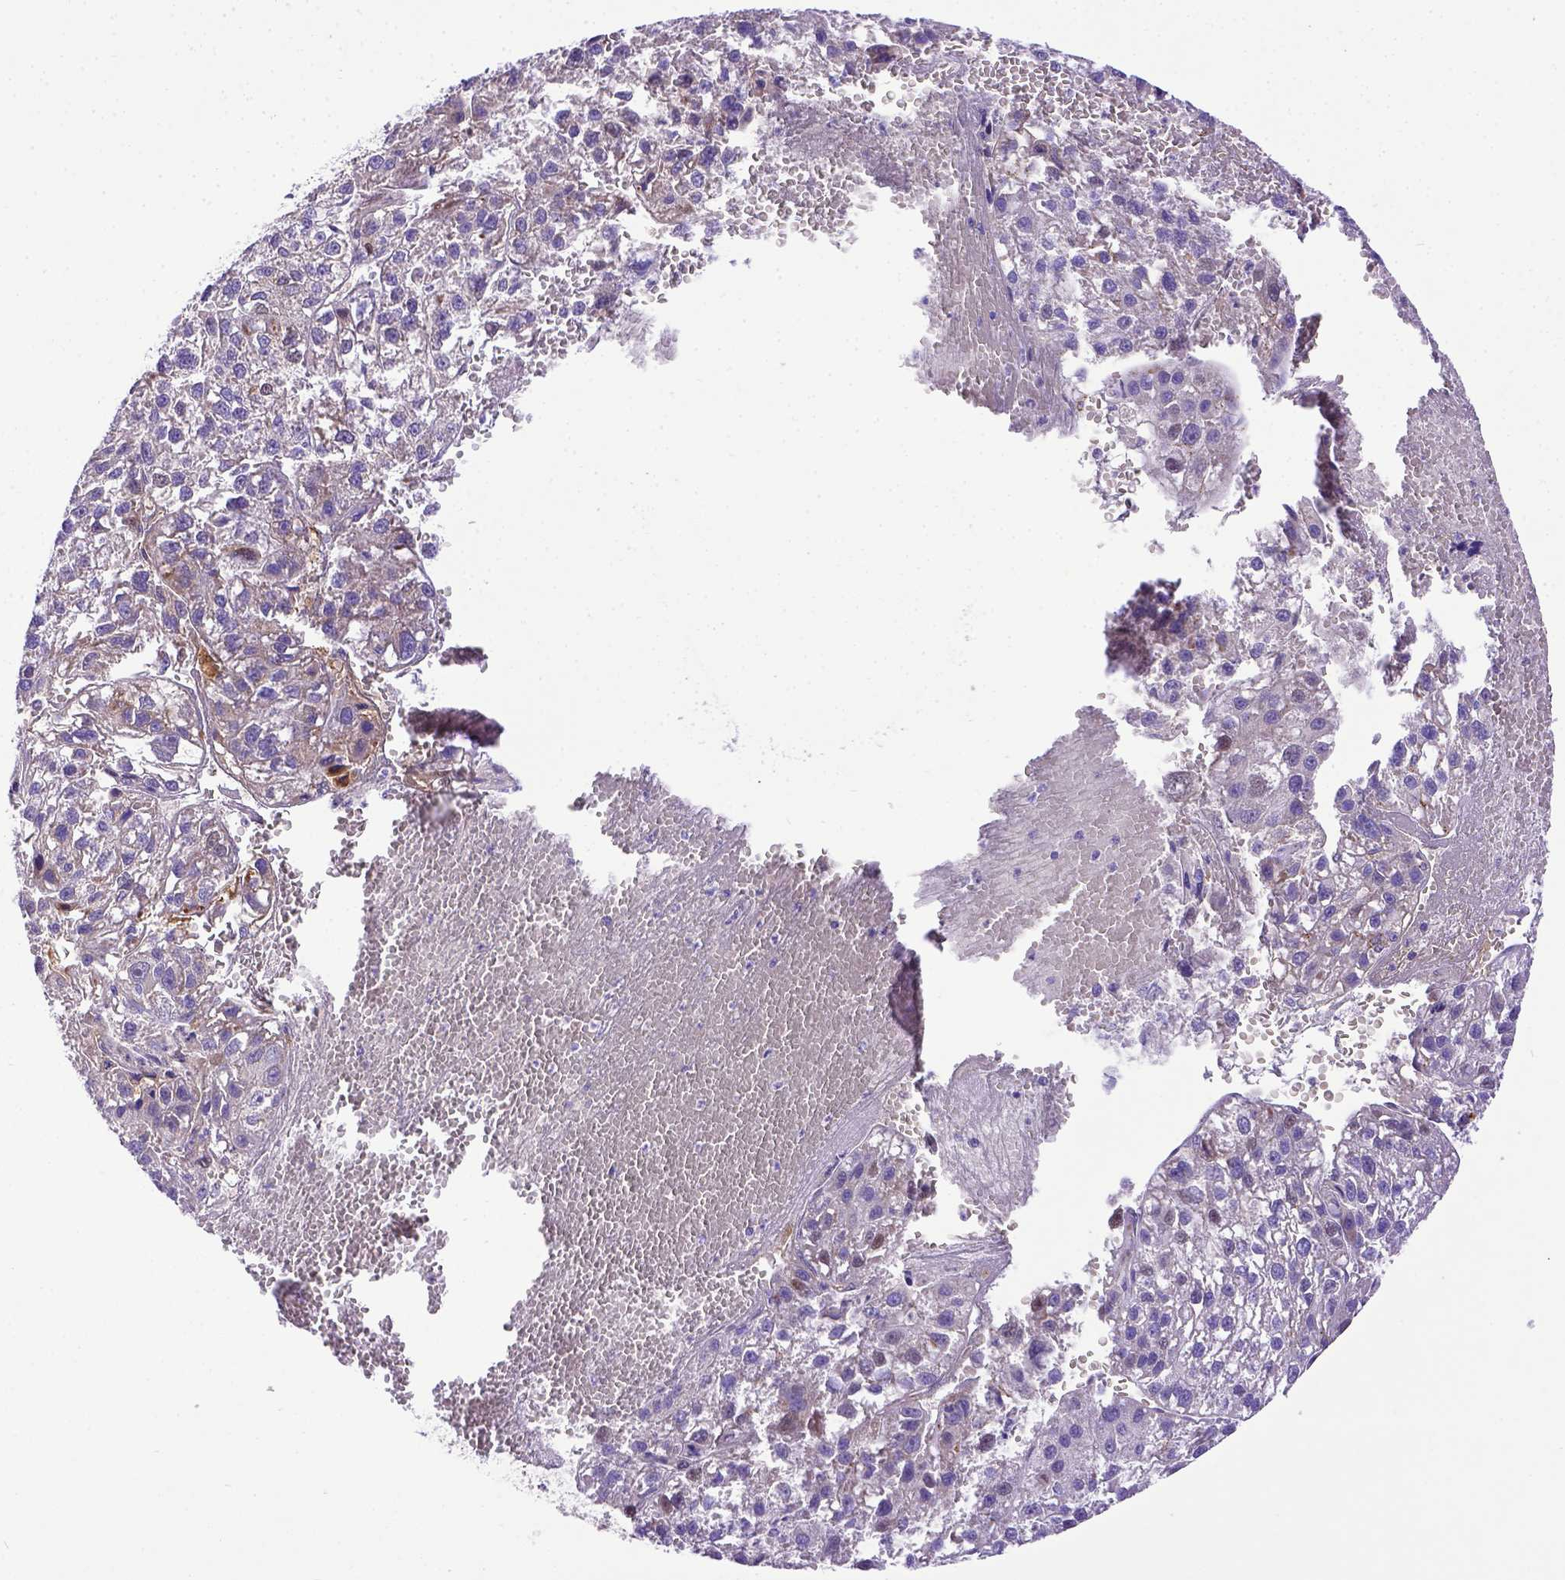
{"staining": {"intensity": "negative", "quantity": "none", "location": "none"}, "tissue": "liver cancer", "cell_type": "Tumor cells", "image_type": "cancer", "snomed": [{"axis": "morphology", "description": "Carcinoma, Hepatocellular, NOS"}, {"axis": "topography", "description": "Liver"}], "caption": "This is an immunohistochemistry (IHC) micrograph of liver cancer (hepatocellular carcinoma). There is no expression in tumor cells.", "gene": "CFAP300", "patient": {"sex": "female", "age": 70}}